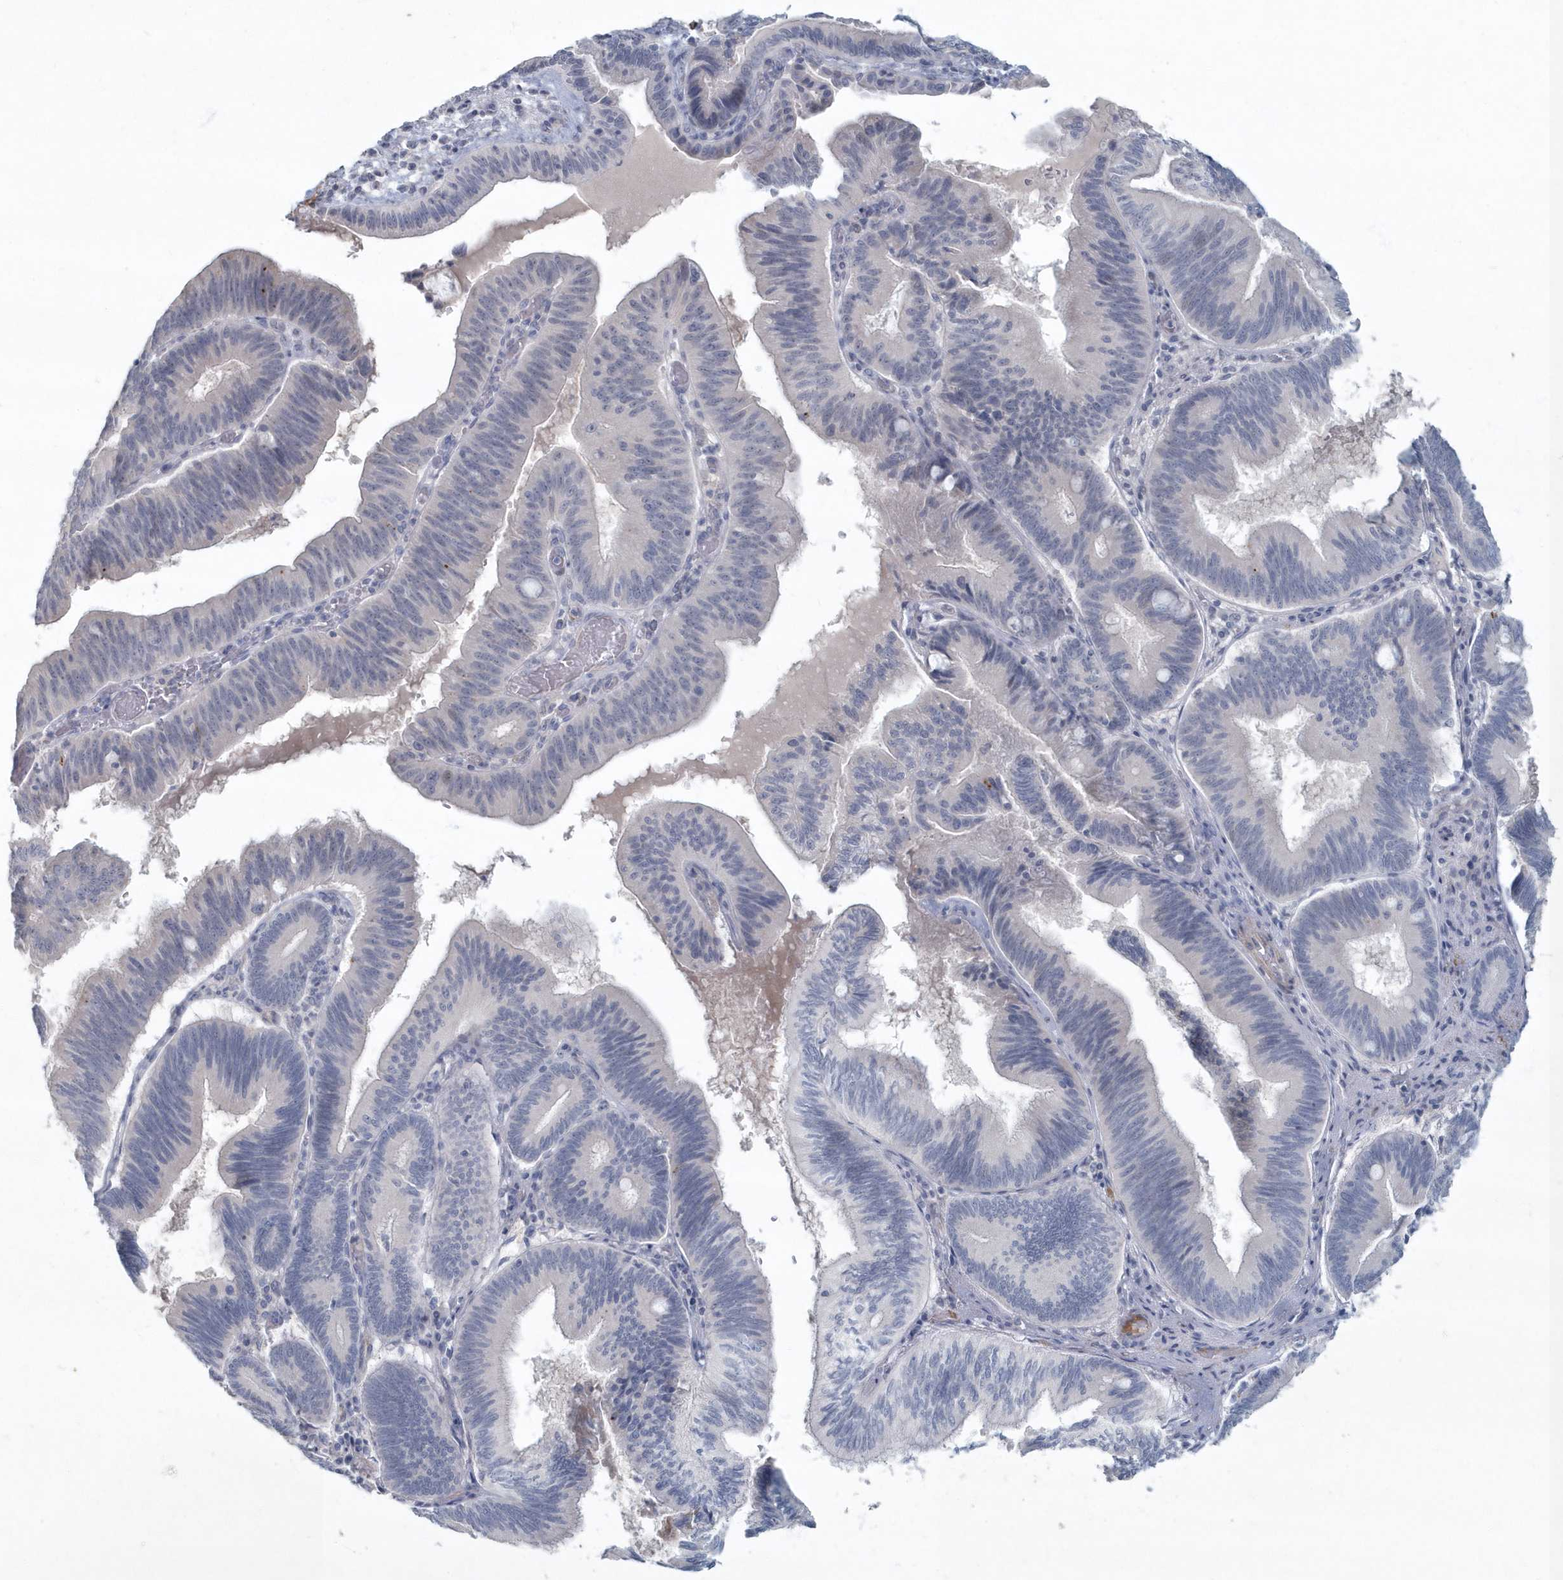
{"staining": {"intensity": "negative", "quantity": "none", "location": "none"}, "tissue": "pancreatic cancer", "cell_type": "Tumor cells", "image_type": "cancer", "snomed": [{"axis": "morphology", "description": "Adenocarcinoma, NOS"}, {"axis": "topography", "description": "Pancreas"}], "caption": "DAB (3,3'-diaminobenzidine) immunohistochemical staining of pancreatic adenocarcinoma displays no significant positivity in tumor cells. (DAB (3,3'-diaminobenzidine) immunohistochemistry with hematoxylin counter stain).", "gene": "MYOT", "patient": {"sex": "male", "age": 82}}